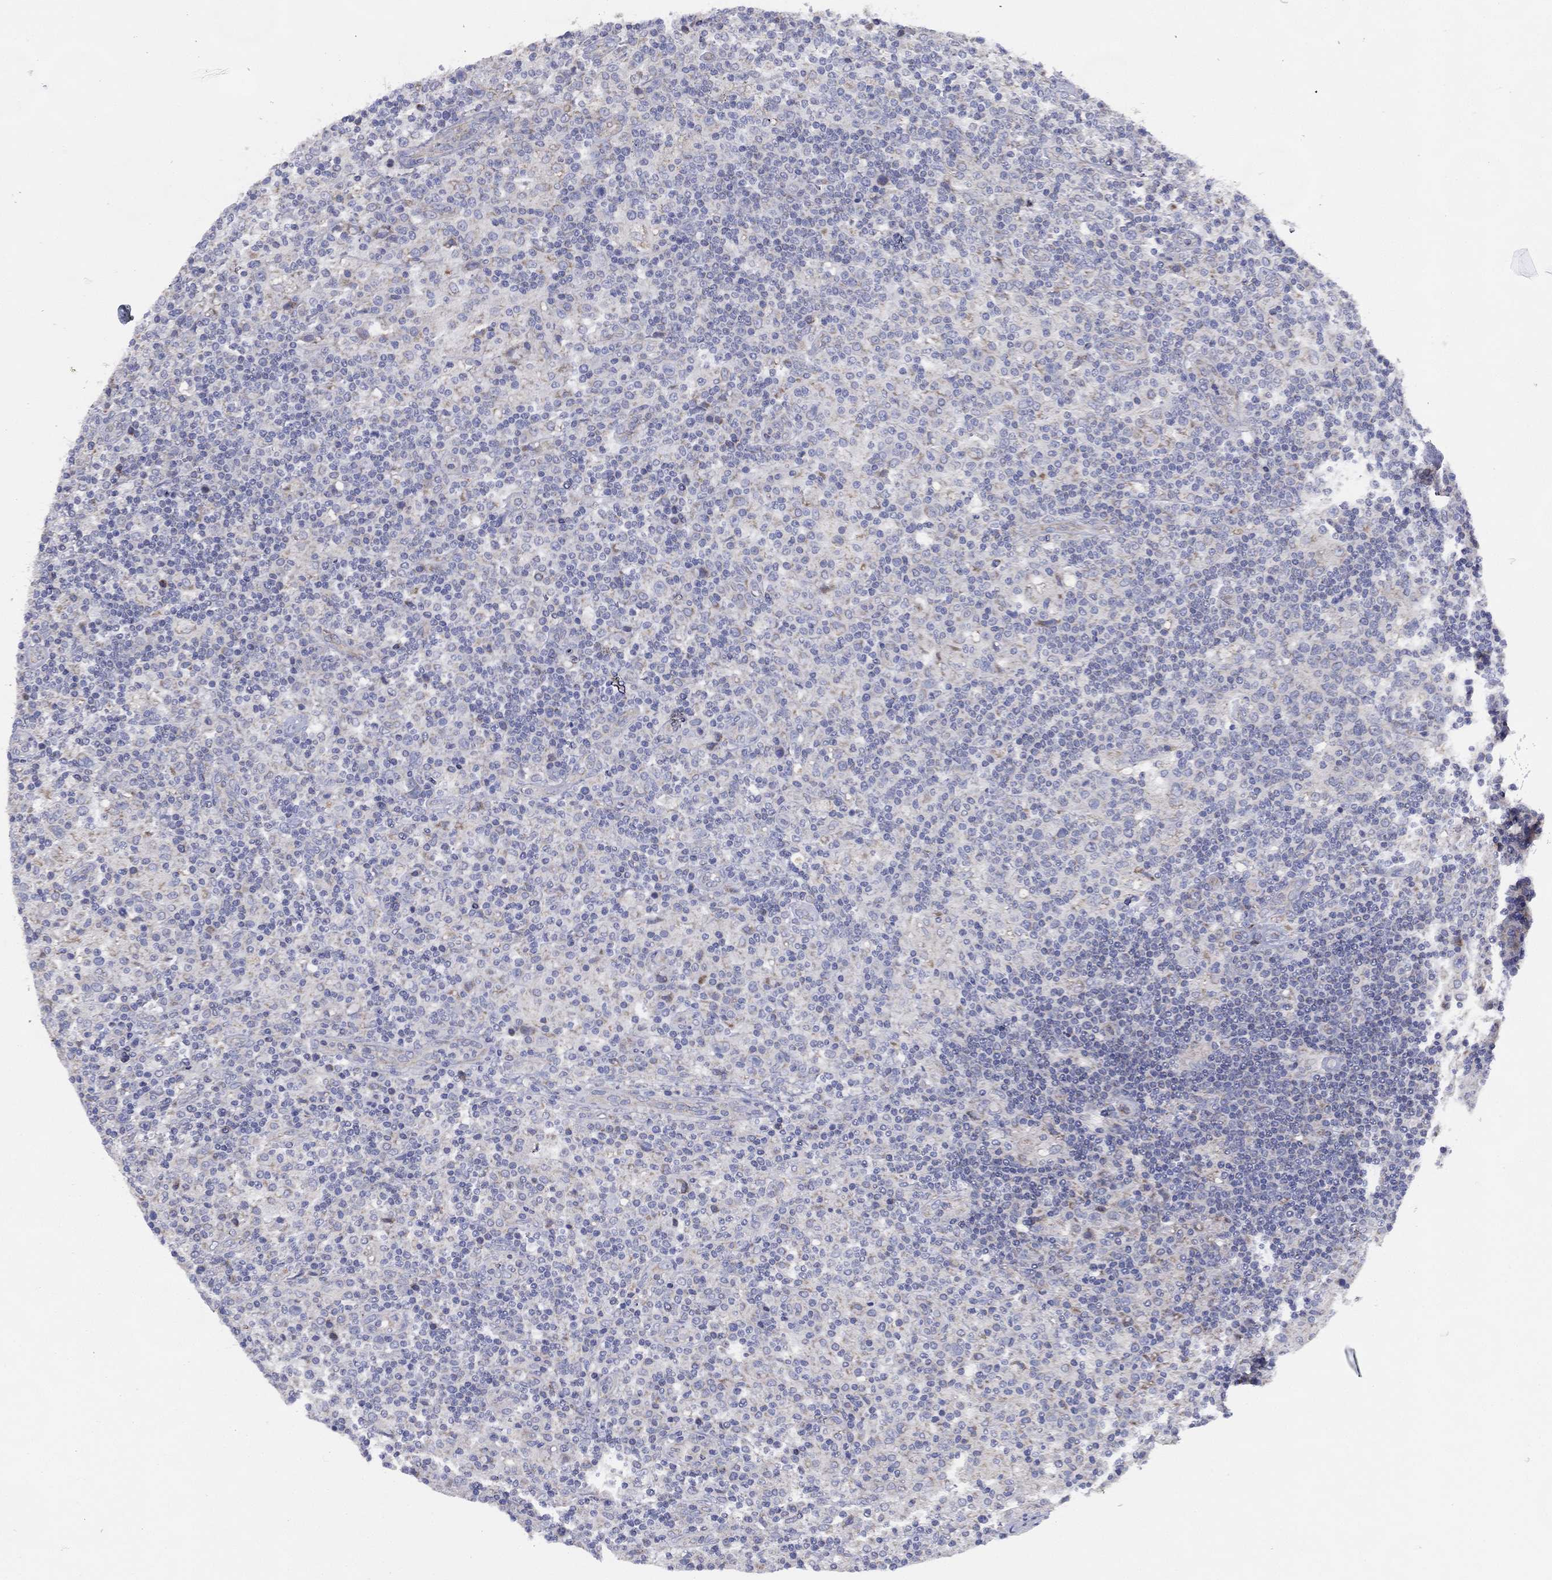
{"staining": {"intensity": "weak", "quantity": "25%-75%", "location": "cytoplasmic/membranous"}, "tissue": "lymphoma", "cell_type": "Tumor cells", "image_type": "cancer", "snomed": [{"axis": "morphology", "description": "Hodgkin's disease, NOS"}, {"axis": "topography", "description": "Lymph node"}], "caption": "Immunohistochemical staining of human Hodgkin's disease shows weak cytoplasmic/membranous protein staining in approximately 25%-75% of tumor cells. Immunohistochemistry (ihc) stains the protein of interest in brown and the nuclei are stained blue.", "gene": "ZNF223", "patient": {"sex": "male", "age": 70}}